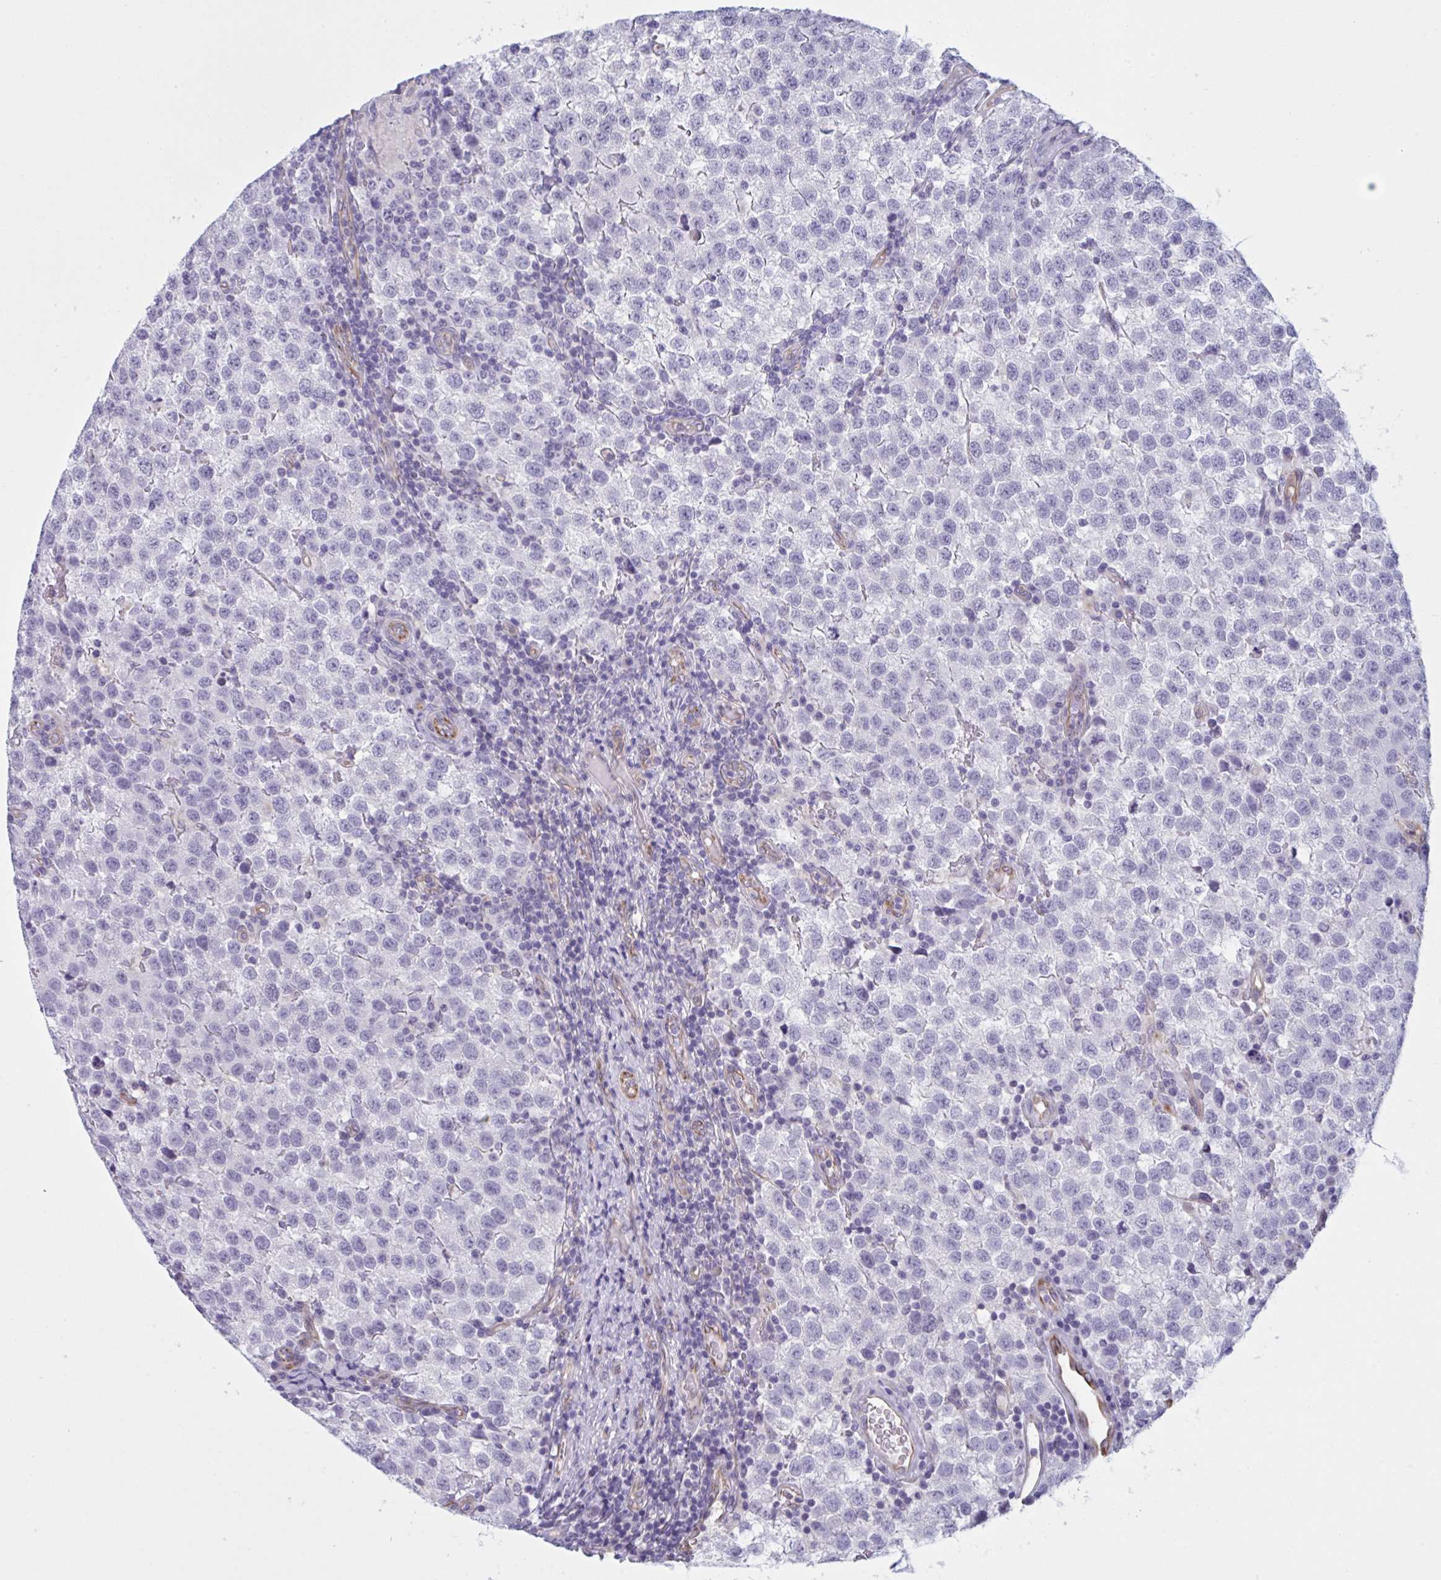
{"staining": {"intensity": "negative", "quantity": "none", "location": "none"}, "tissue": "testis cancer", "cell_type": "Tumor cells", "image_type": "cancer", "snomed": [{"axis": "morphology", "description": "Seminoma, NOS"}, {"axis": "topography", "description": "Testis"}], "caption": "Tumor cells show no significant staining in seminoma (testis).", "gene": "OR1L3", "patient": {"sex": "male", "age": 34}}